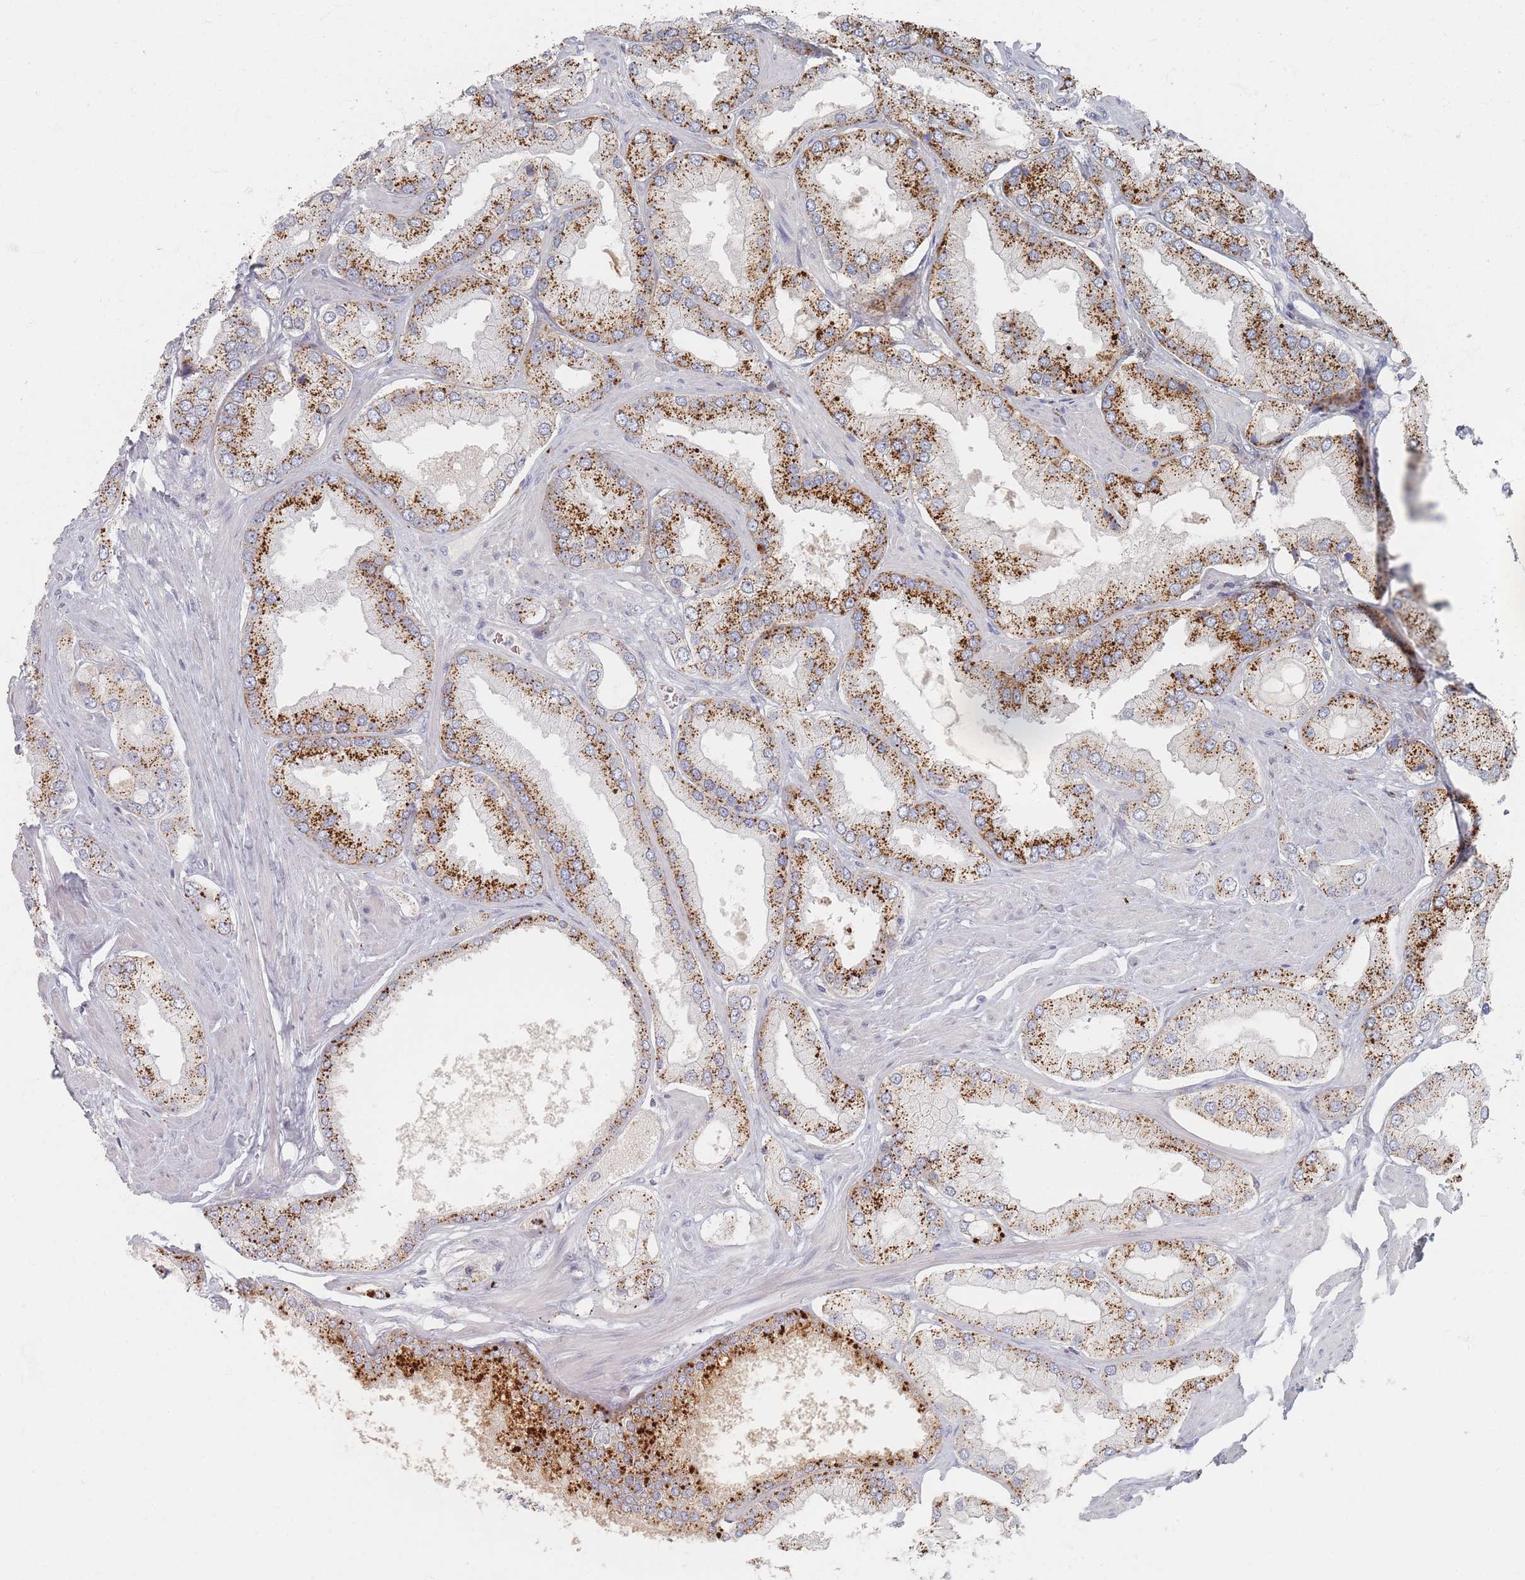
{"staining": {"intensity": "strong", "quantity": ">75%", "location": "cytoplasmic/membranous"}, "tissue": "prostate cancer", "cell_type": "Tumor cells", "image_type": "cancer", "snomed": [{"axis": "morphology", "description": "Adenocarcinoma, Low grade"}, {"axis": "topography", "description": "Prostate"}], "caption": "DAB (3,3'-diaminobenzidine) immunohistochemical staining of adenocarcinoma (low-grade) (prostate) demonstrates strong cytoplasmic/membranous protein positivity in approximately >75% of tumor cells.", "gene": "SLC2A11", "patient": {"sex": "male", "age": 42}}